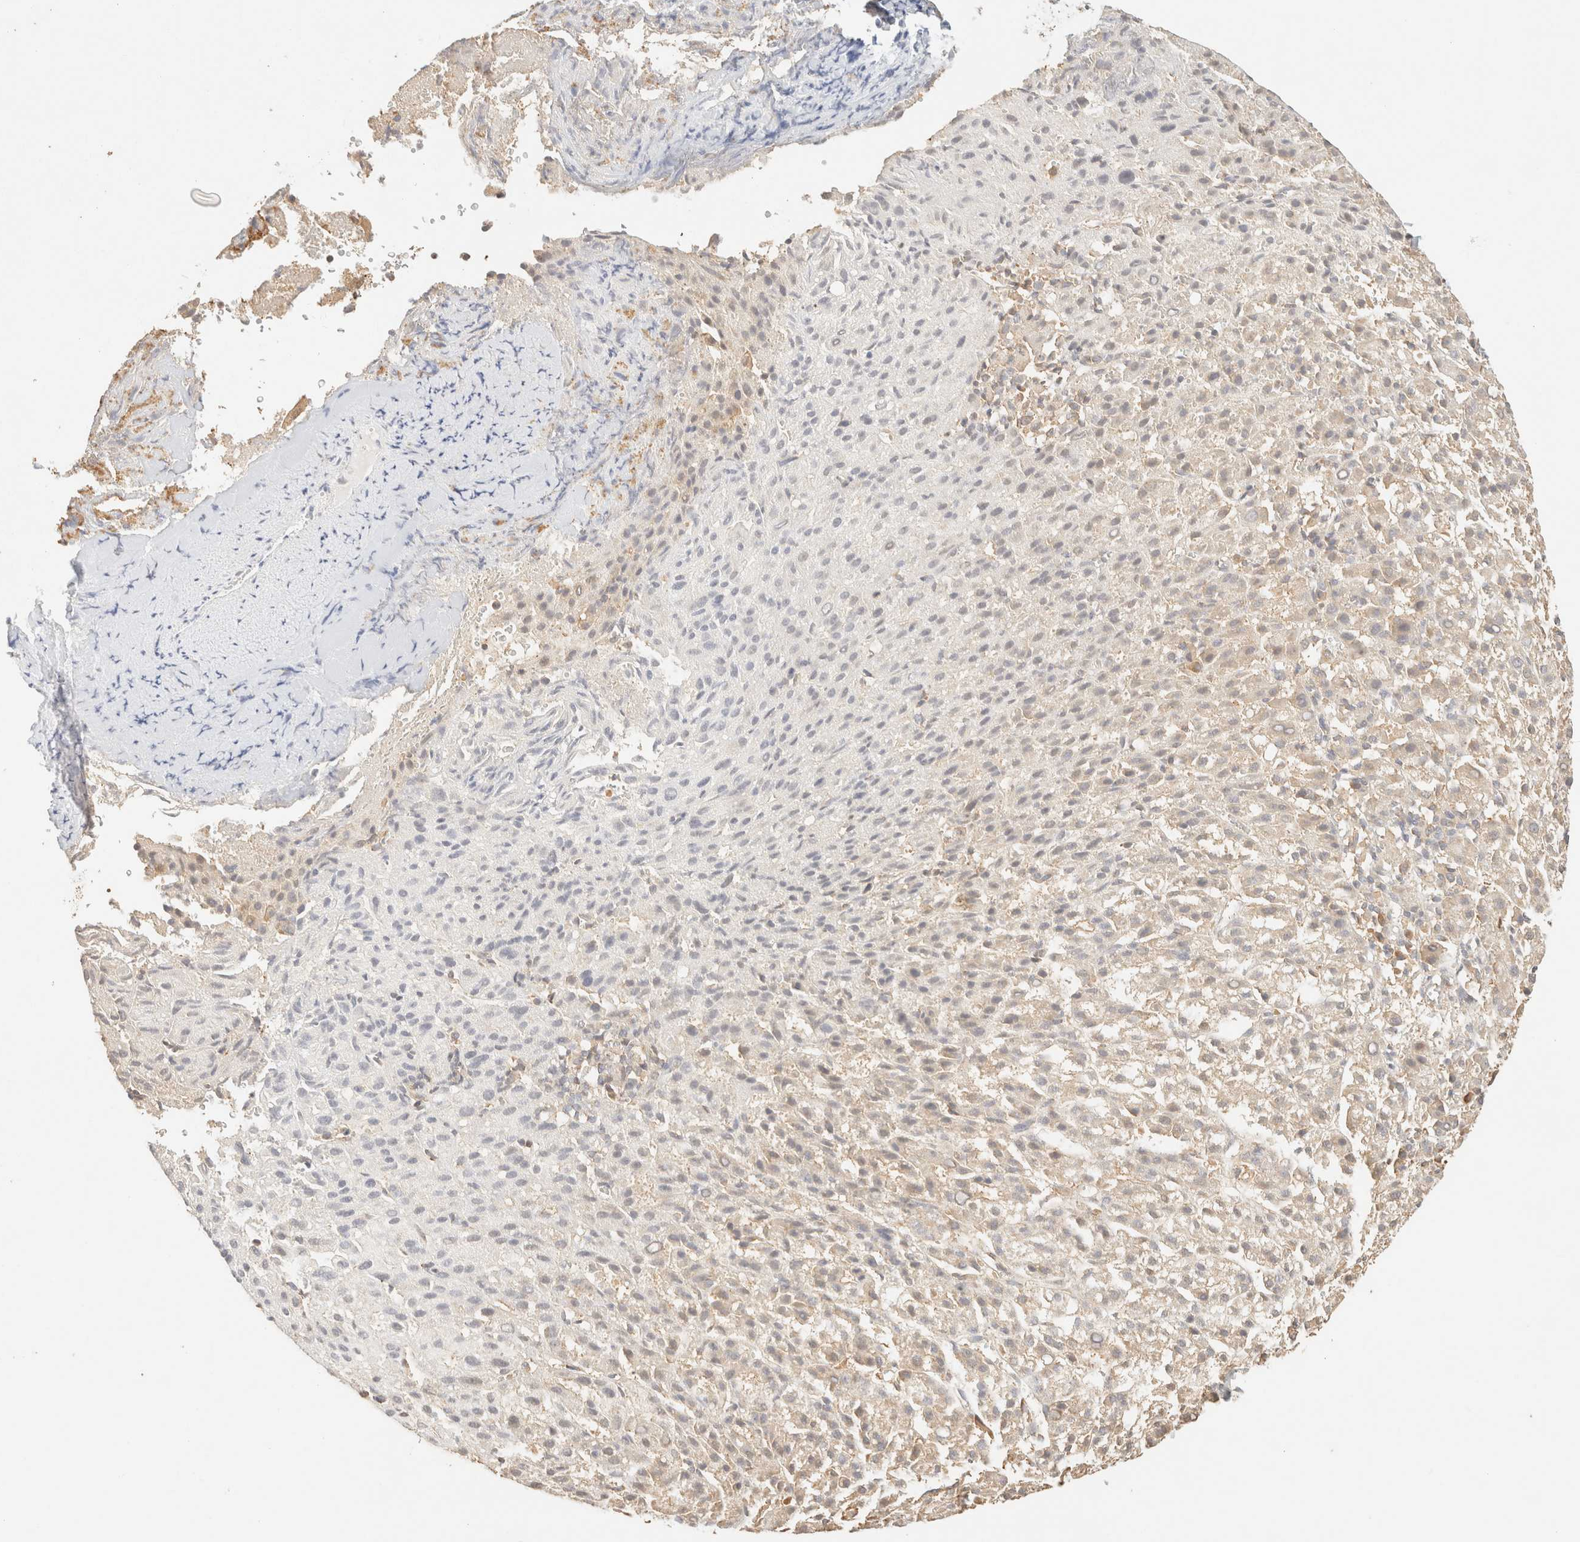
{"staining": {"intensity": "negative", "quantity": "none", "location": "none"}, "tissue": "liver cancer", "cell_type": "Tumor cells", "image_type": "cancer", "snomed": [{"axis": "morphology", "description": "Carcinoma, Hepatocellular, NOS"}, {"axis": "topography", "description": "Liver"}], "caption": "High power microscopy image of an immunohistochemistry (IHC) micrograph of liver hepatocellular carcinoma, revealing no significant staining in tumor cells. (Immunohistochemistry, brightfield microscopy, high magnification).", "gene": "TIMD4", "patient": {"sex": "female", "age": 58}}